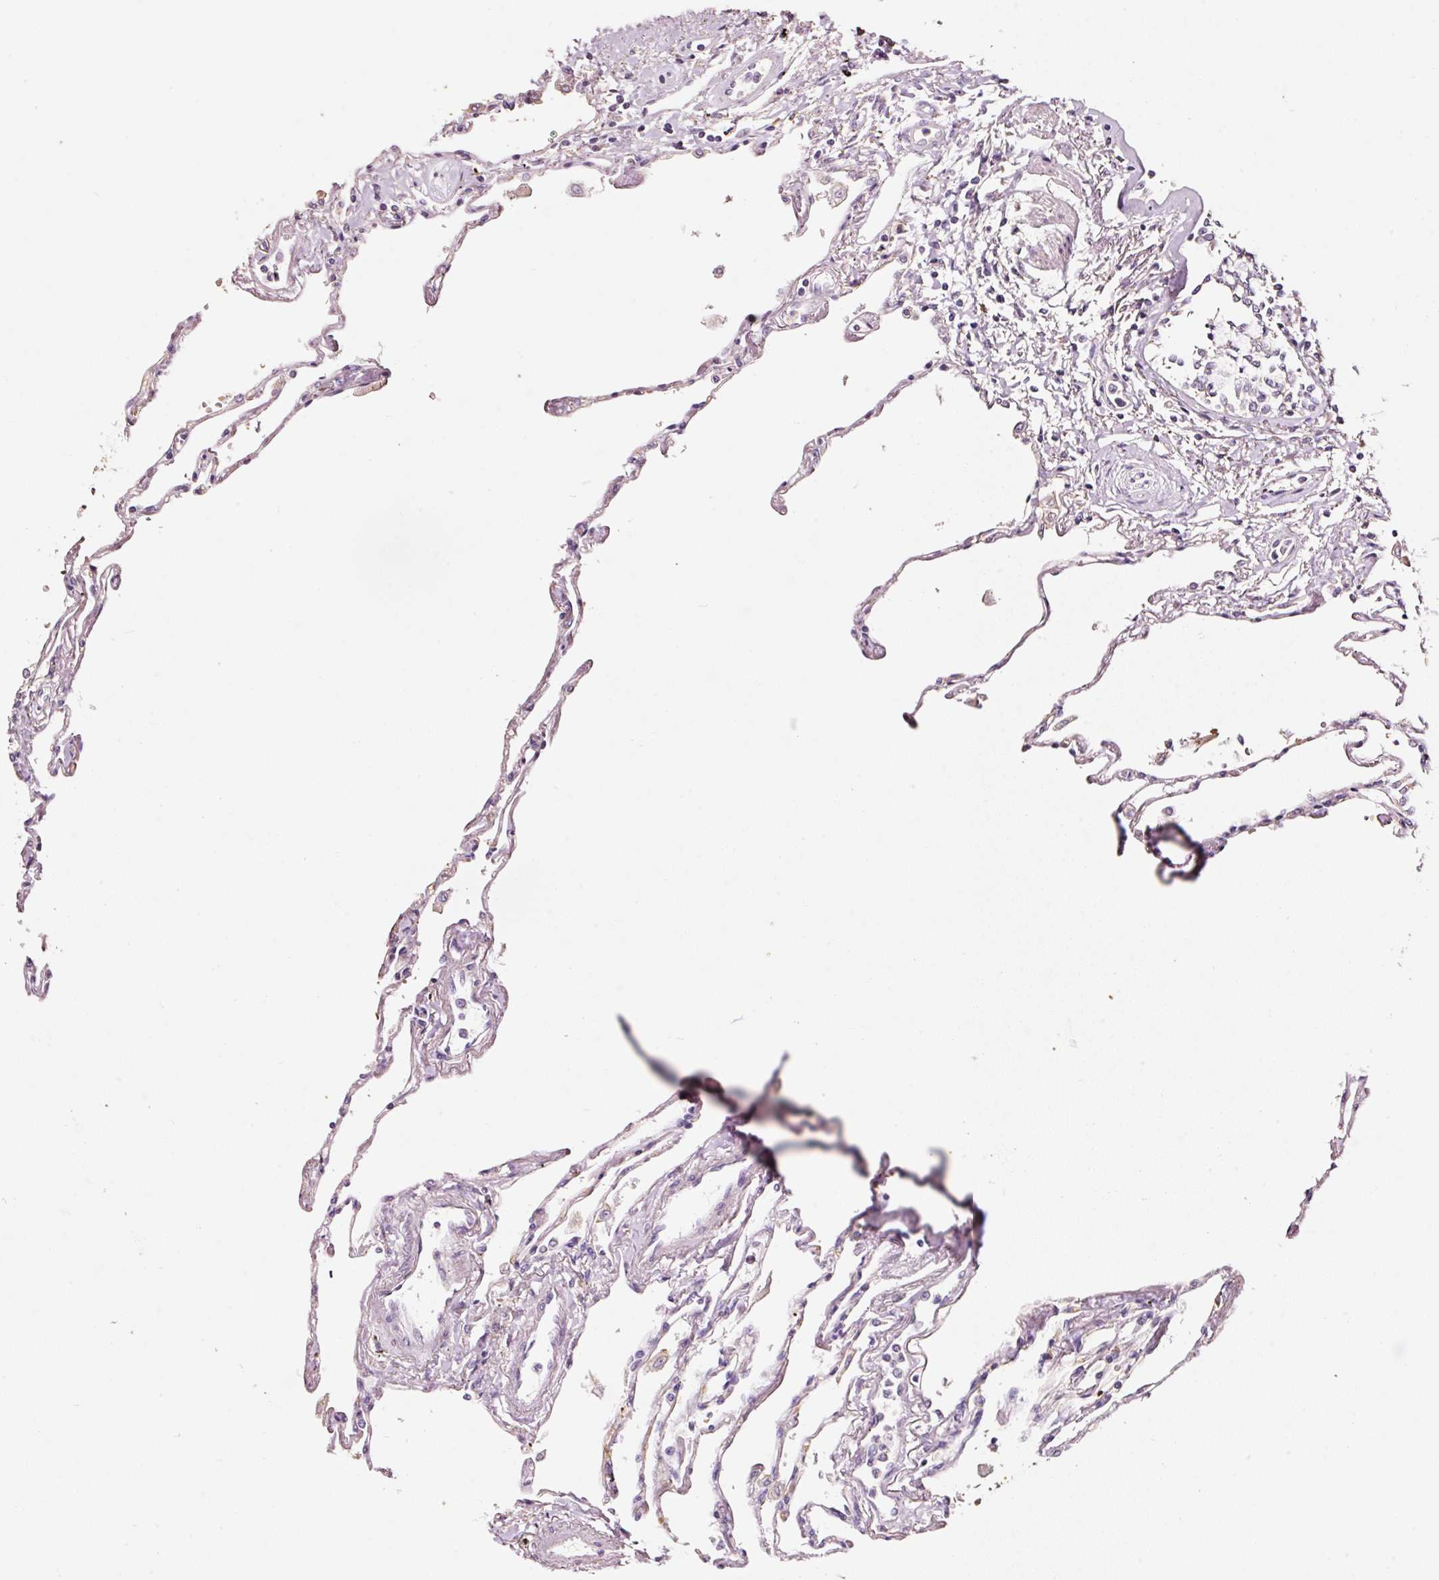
{"staining": {"intensity": "weak", "quantity": "25%-75%", "location": "cytoplasmic/membranous,nuclear"}, "tissue": "lung", "cell_type": "Alveolar cells", "image_type": "normal", "snomed": [{"axis": "morphology", "description": "Normal tissue, NOS"}, {"axis": "topography", "description": "Lung"}], "caption": "An immunohistochemistry (IHC) histopathology image of normal tissue is shown. Protein staining in brown labels weak cytoplasmic/membranous,nuclear positivity in lung within alveolar cells.", "gene": "ZNF460", "patient": {"sex": "female", "age": 67}}